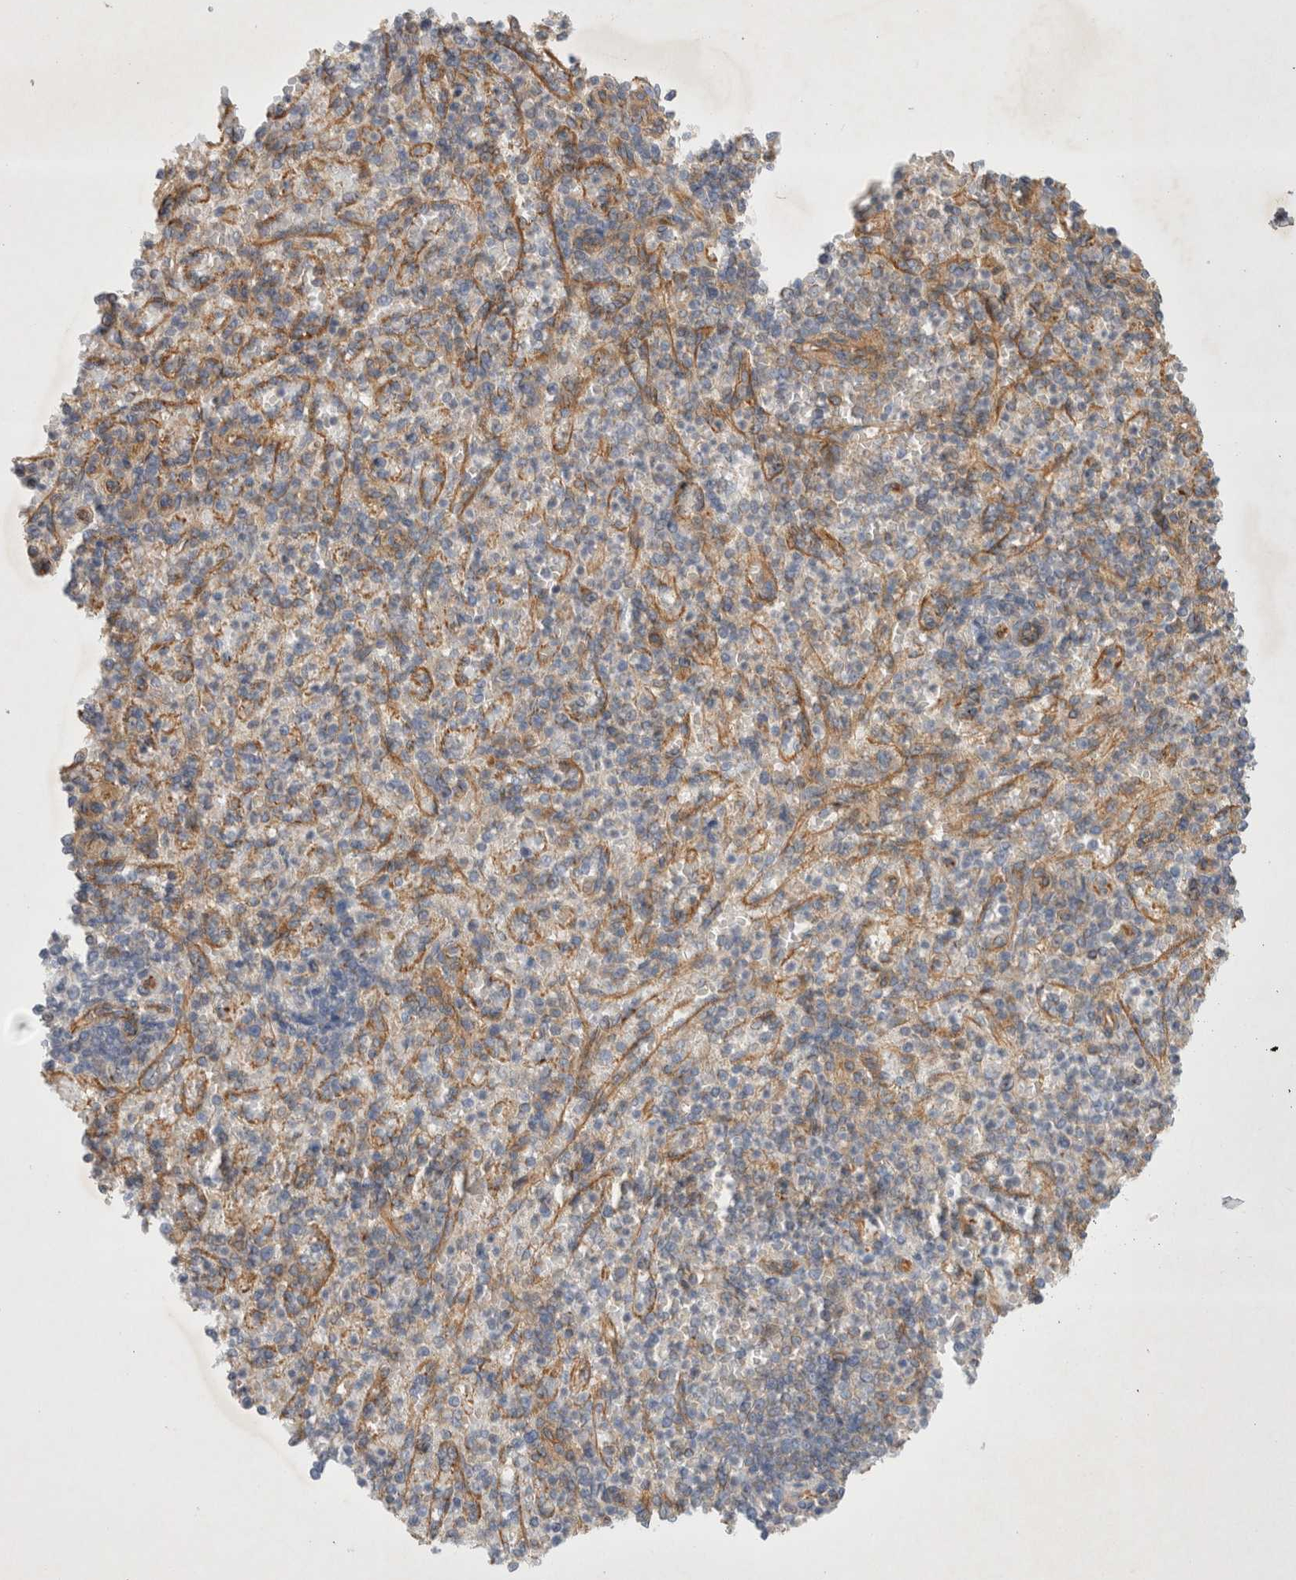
{"staining": {"intensity": "moderate", "quantity": "<25%", "location": "cytoplasmic/membranous"}, "tissue": "spleen", "cell_type": "Cells in red pulp", "image_type": "normal", "snomed": [{"axis": "morphology", "description": "Normal tissue, NOS"}, {"axis": "topography", "description": "Spleen"}], "caption": "Cells in red pulp display low levels of moderate cytoplasmic/membranous staining in about <25% of cells in unremarkable spleen. (brown staining indicates protein expression, while blue staining denotes nuclei).", "gene": "GPR150", "patient": {"sex": "female", "age": 74}}